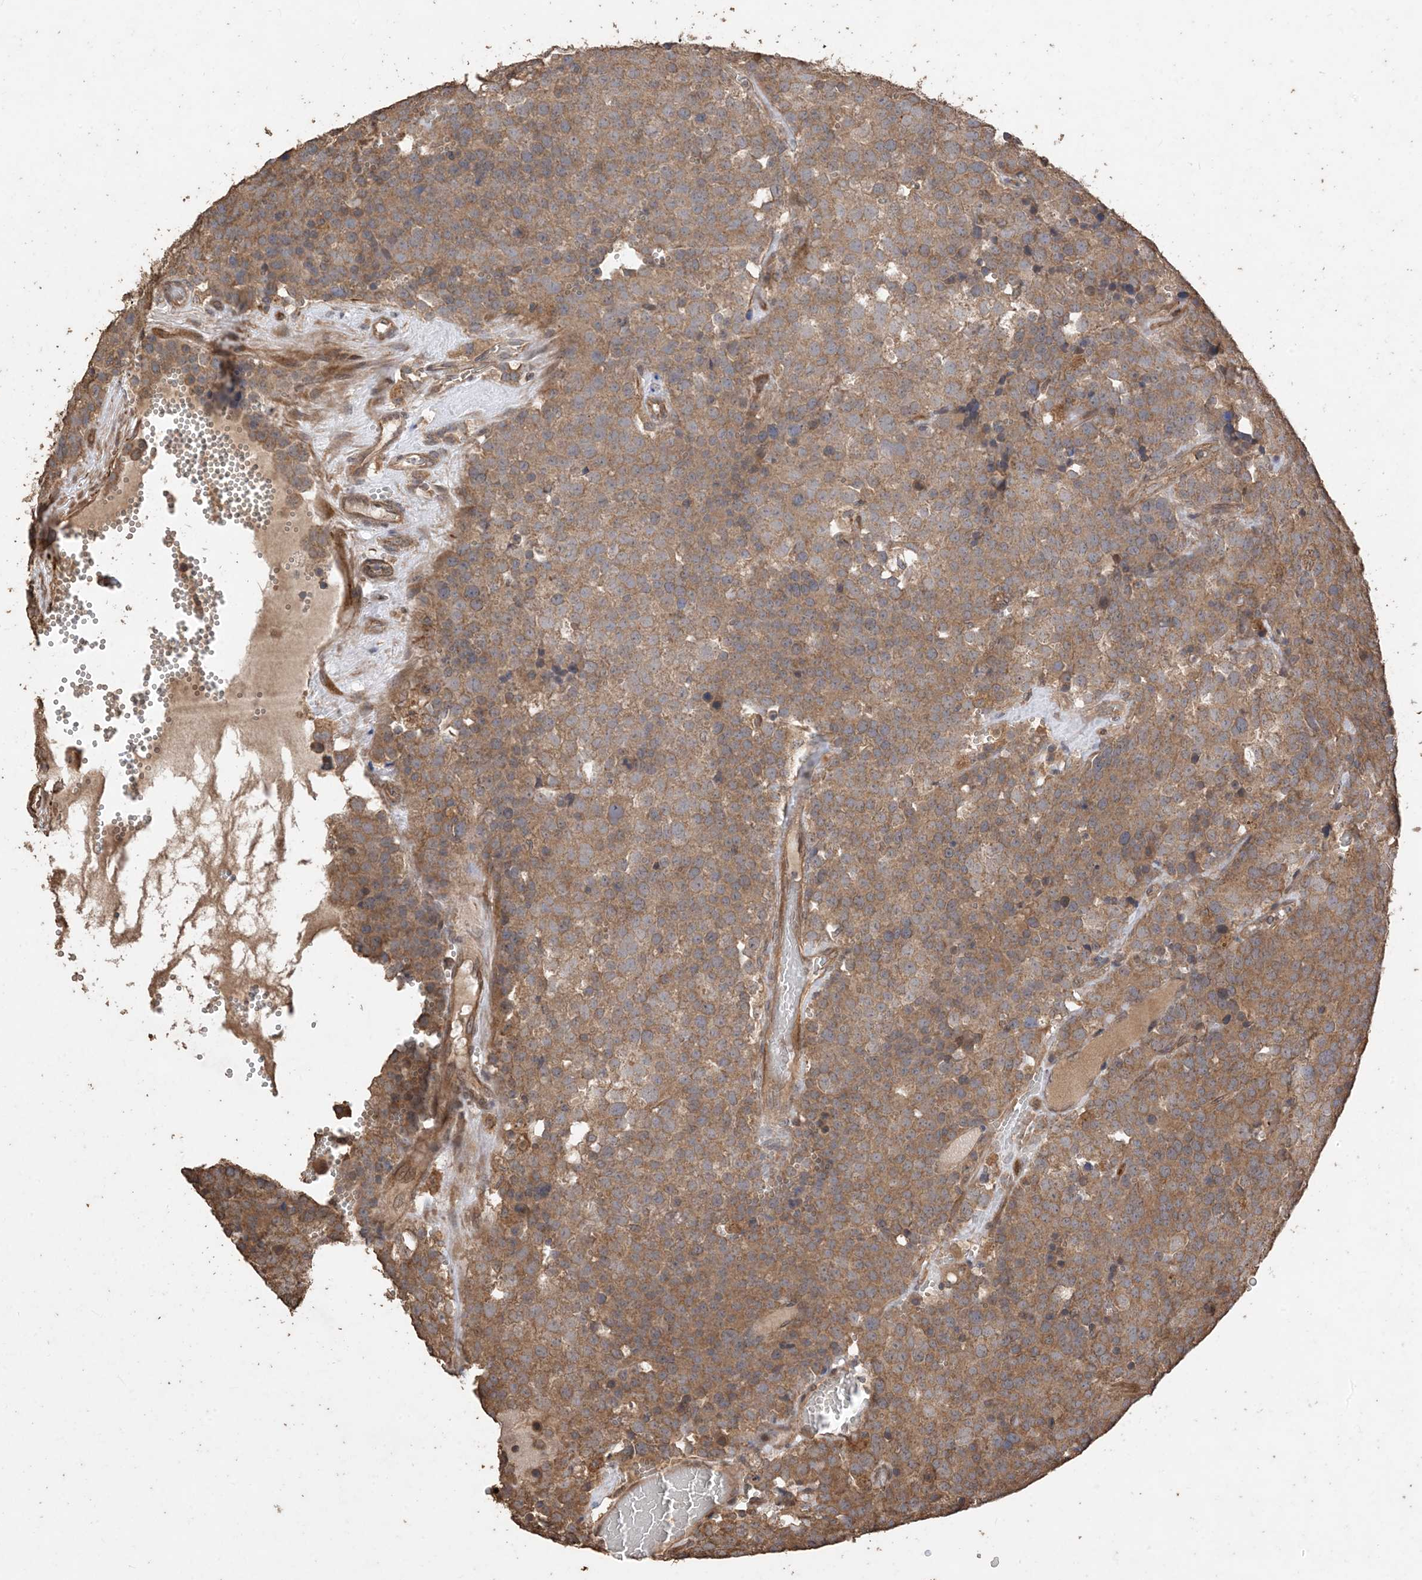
{"staining": {"intensity": "moderate", "quantity": ">75%", "location": "cytoplasmic/membranous"}, "tissue": "testis cancer", "cell_type": "Tumor cells", "image_type": "cancer", "snomed": [{"axis": "morphology", "description": "Seminoma, NOS"}, {"axis": "topography", "description": "Testis"}], "caption": "Immunohistochemical staining of testis cancer shows medium levels of moderate cytoplasmic/membranous protein staining in approximately >75% of tumor cells. The staining was performed using DAB (3,3'-diaminobenzidine), with brown indicating positive protein expression. Nuclei are stained blue with hematoxylin.", "gene": "ZKSCAN5", "patient": {"sex": "male", "age": 71}}